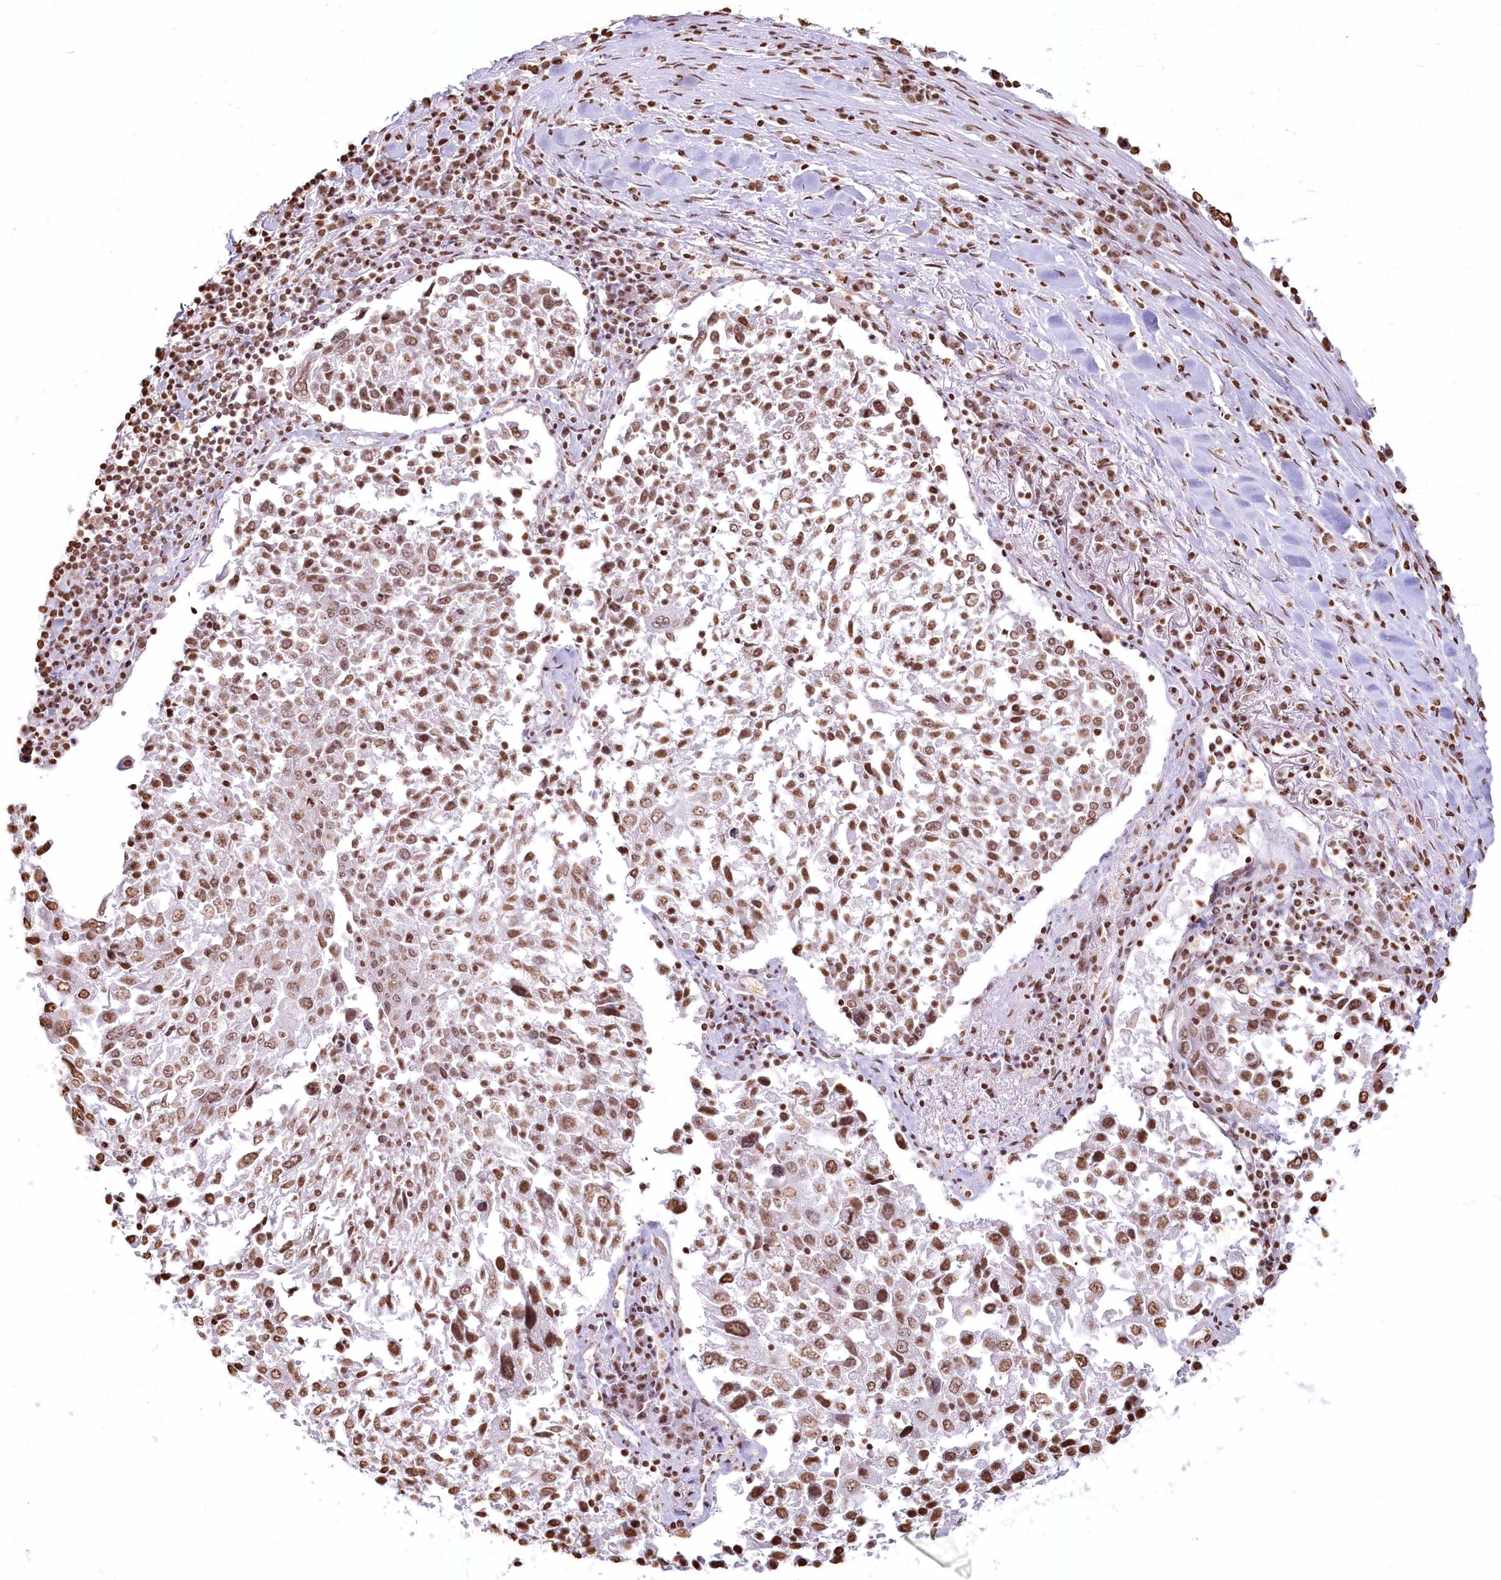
{"staining": {"intensity": "moderate", "quantity": ">75%", "location": "nuclear"}, "tissue": "lung cancer", "cell_type": "Tumor cells", "image_type": "cancer", "snomed": [{"axis": "morphology", "description": "Squamous cell carcinoma, NOS"}, {"axis": "topography", "description": "Lung"}], "caption": "Immunohistochemical staining of lung squamous cell carcinoma demonstrates moderate nuclear protein positivity in about >75% of tumor cells.", "gene": "FAM13A", "patient": {"sex": "male", "age": 65}}